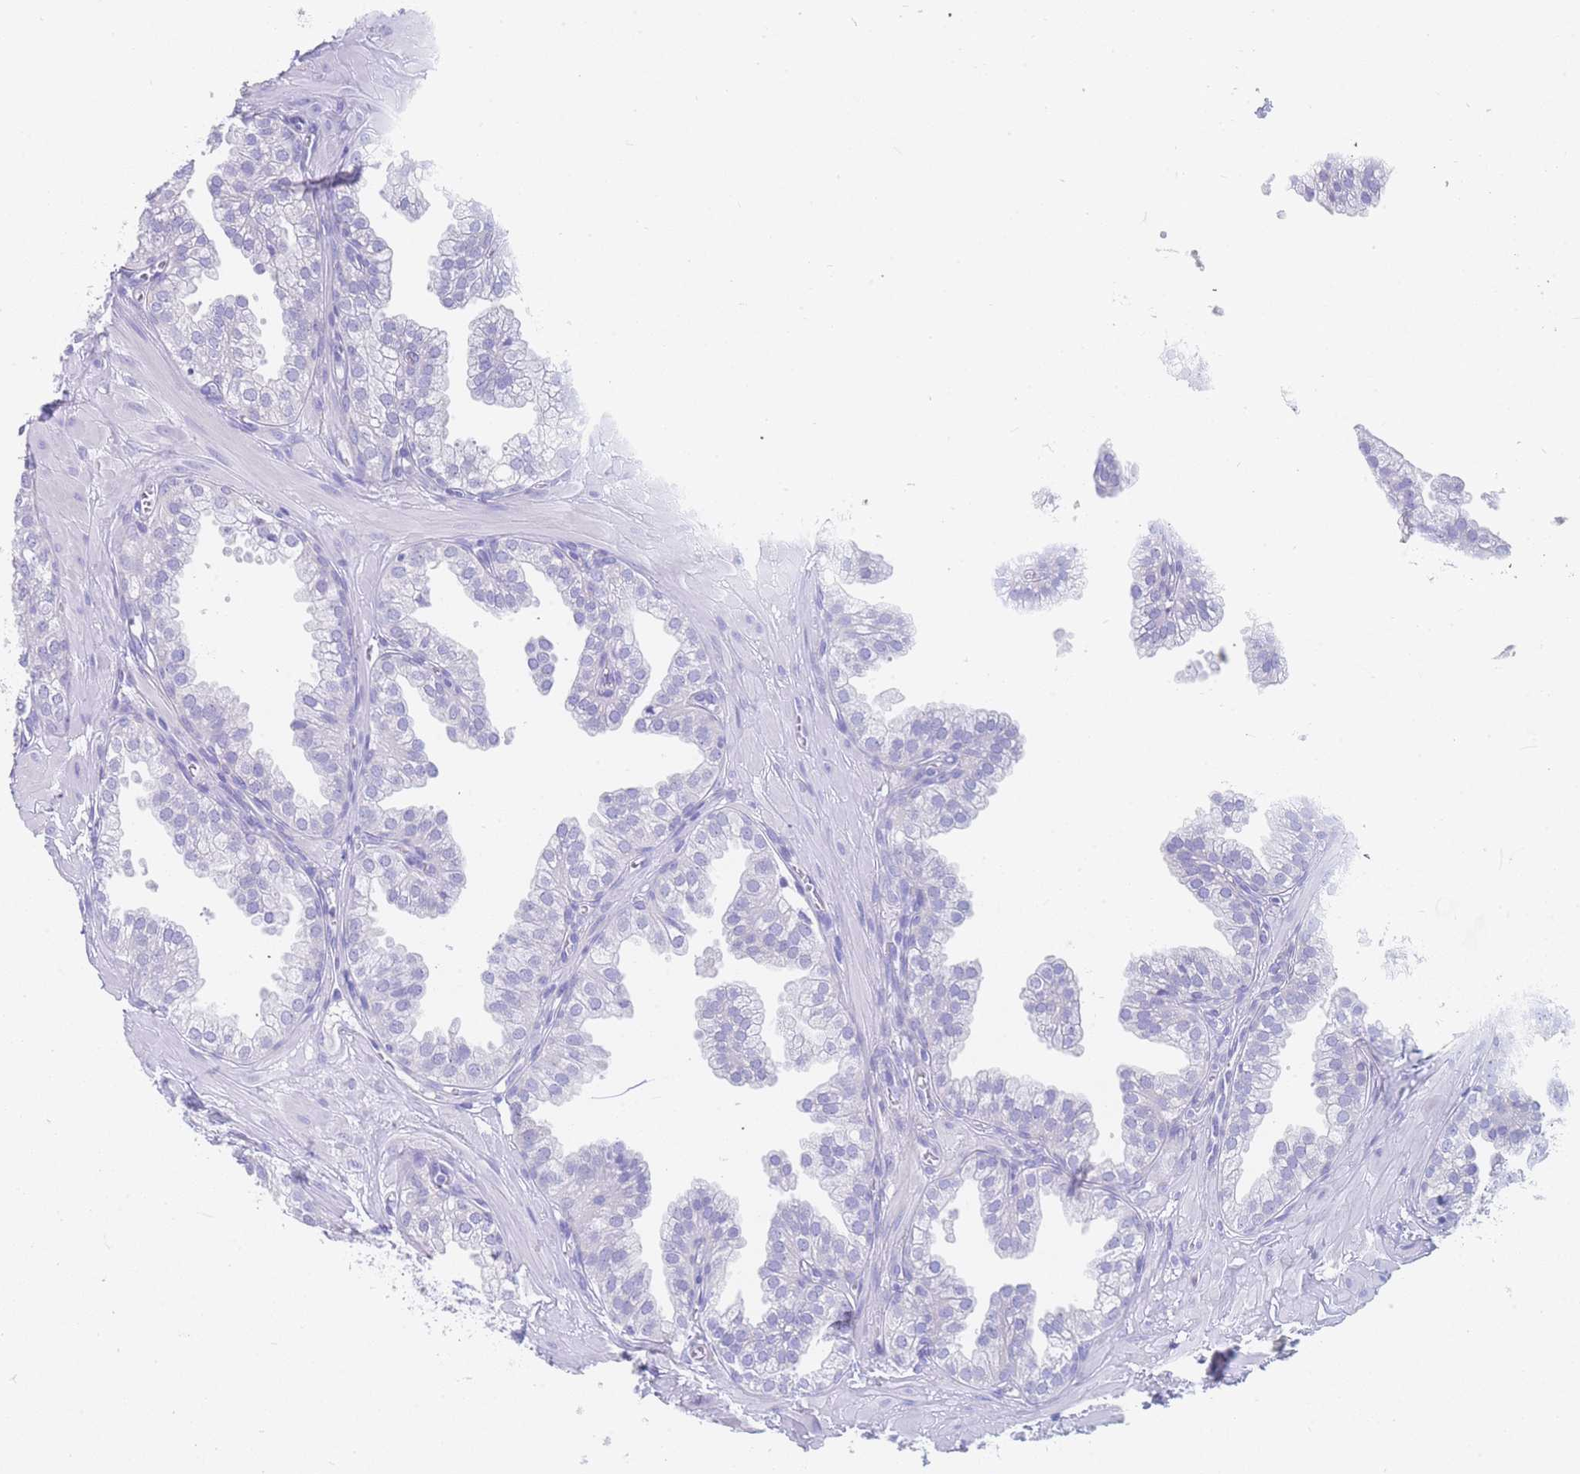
{"staining": {"intensity": "negative", "quantity": "none", "location": "none"}, "tissue": "prostate", "cell_type": "Glandular cells", "image_type": "normal", "snomed": [{"axis": "morphology", "description": "Normal tissue, NOS"}, {"axis": "topography", "description": "Prostate"}, {"axis": "topography", "description": "Peripheral nerve tissue"}], "caption": "Glandular cells are negative for protein expression in unremarkable human prostate.", "gene": "LZTFL1", "patient": {"sex": "male", "age": 55}}